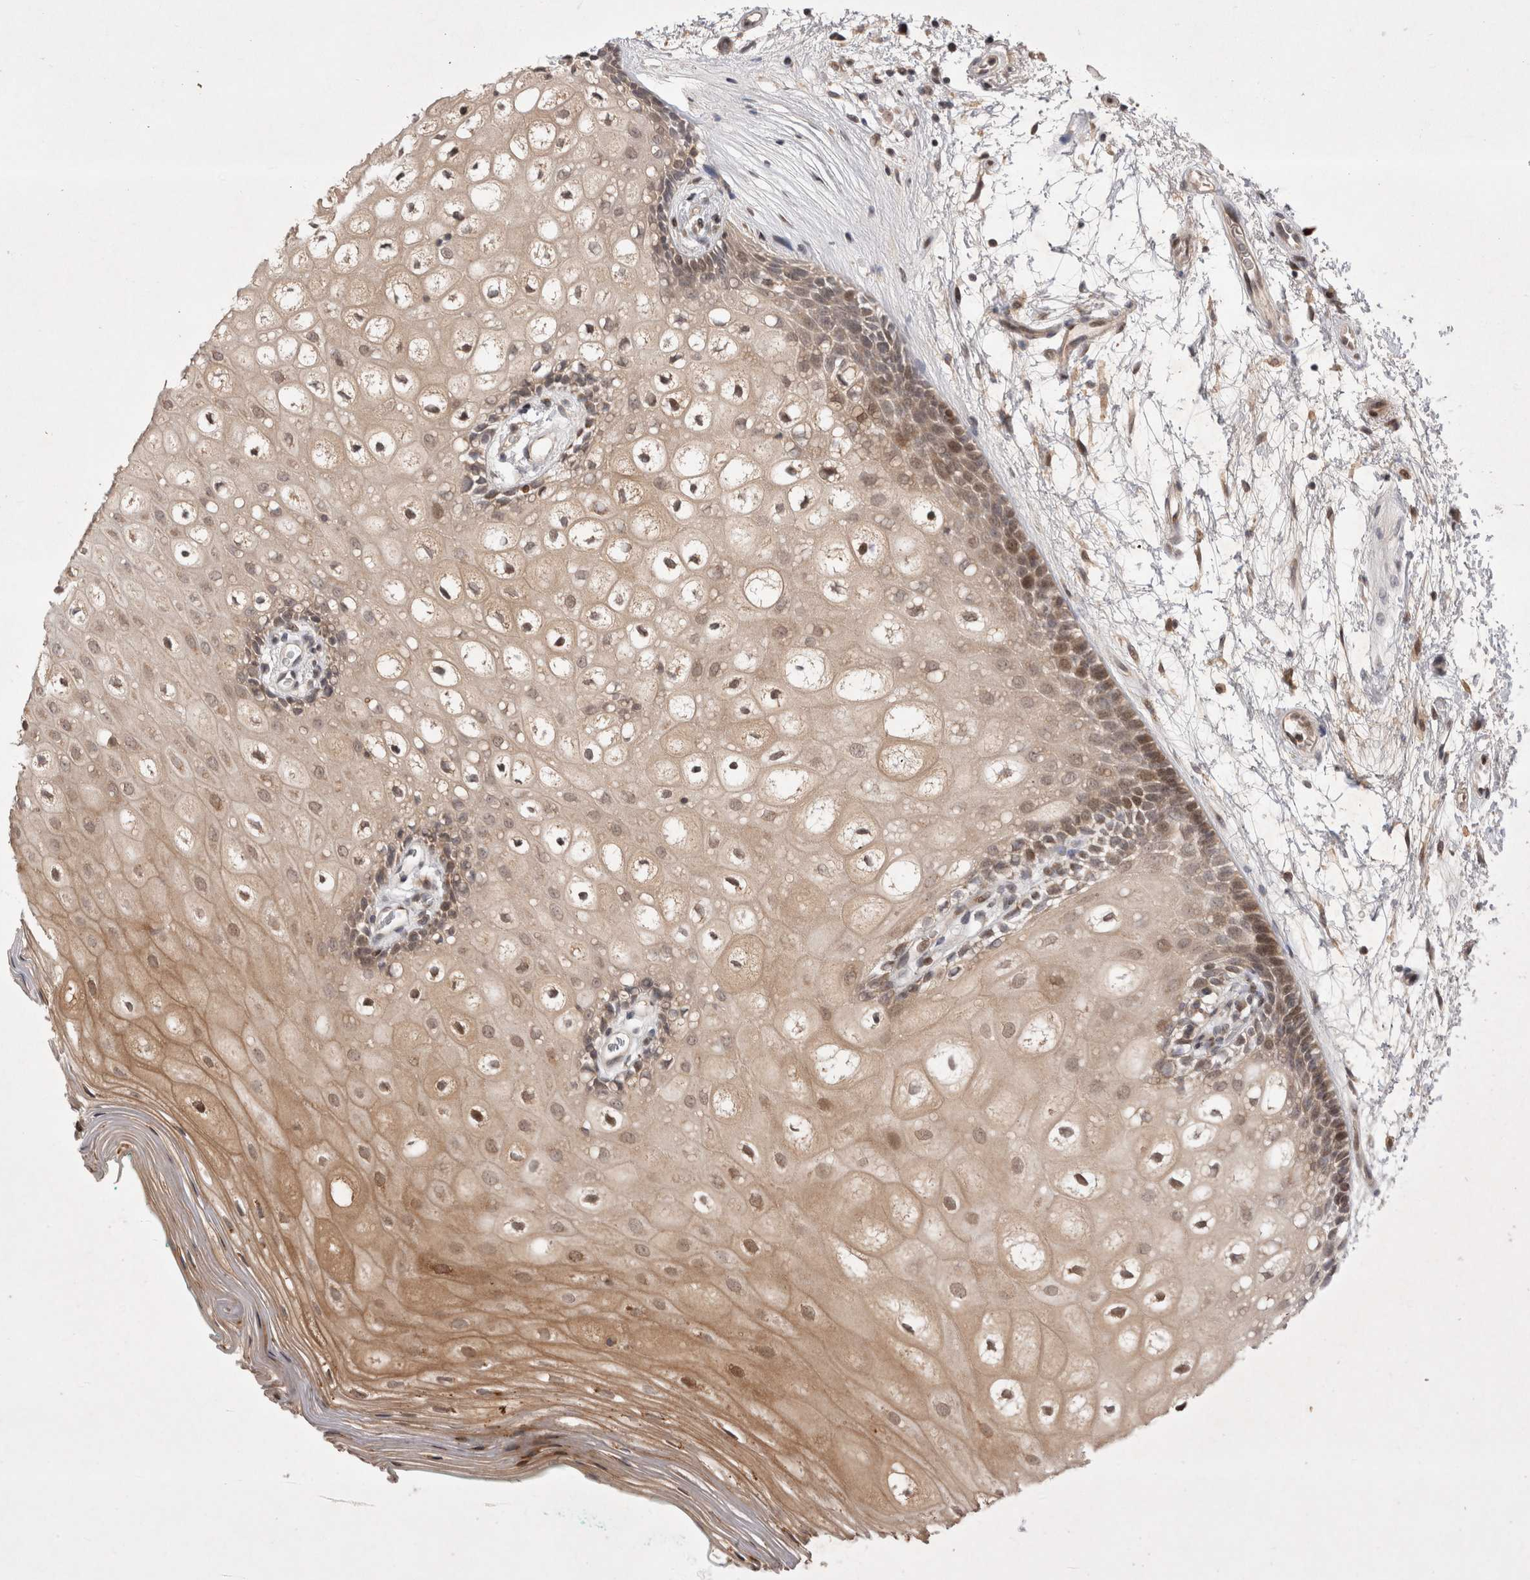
{"staining": {"intensity": "moderate", "quantity": ">75%", "location": "cytoplasmic/membranous,nuclear"}, "tissue": "oral mucosa", "cell_type": "Squamous epithelial cells", "image_type": "normal", "snomed": [{"axis": "morphology", "description": "Normal tissue, NOS"}, {"axis": "topography", "description": "Skeletal muscle"}, {"axis": "topography", "description": "Oral tissue"}, {"axis": "topography", "description": "Peripheral nerve tissue"}], "caption": "A brown stain shows moderate cytoplasmic/membranous,nuclear positivity of a protein in squamous epithelial cells of normal oral mucosa.", "gene": "PLEKHM1", "patient": {"sex": "female", "age": 84}}